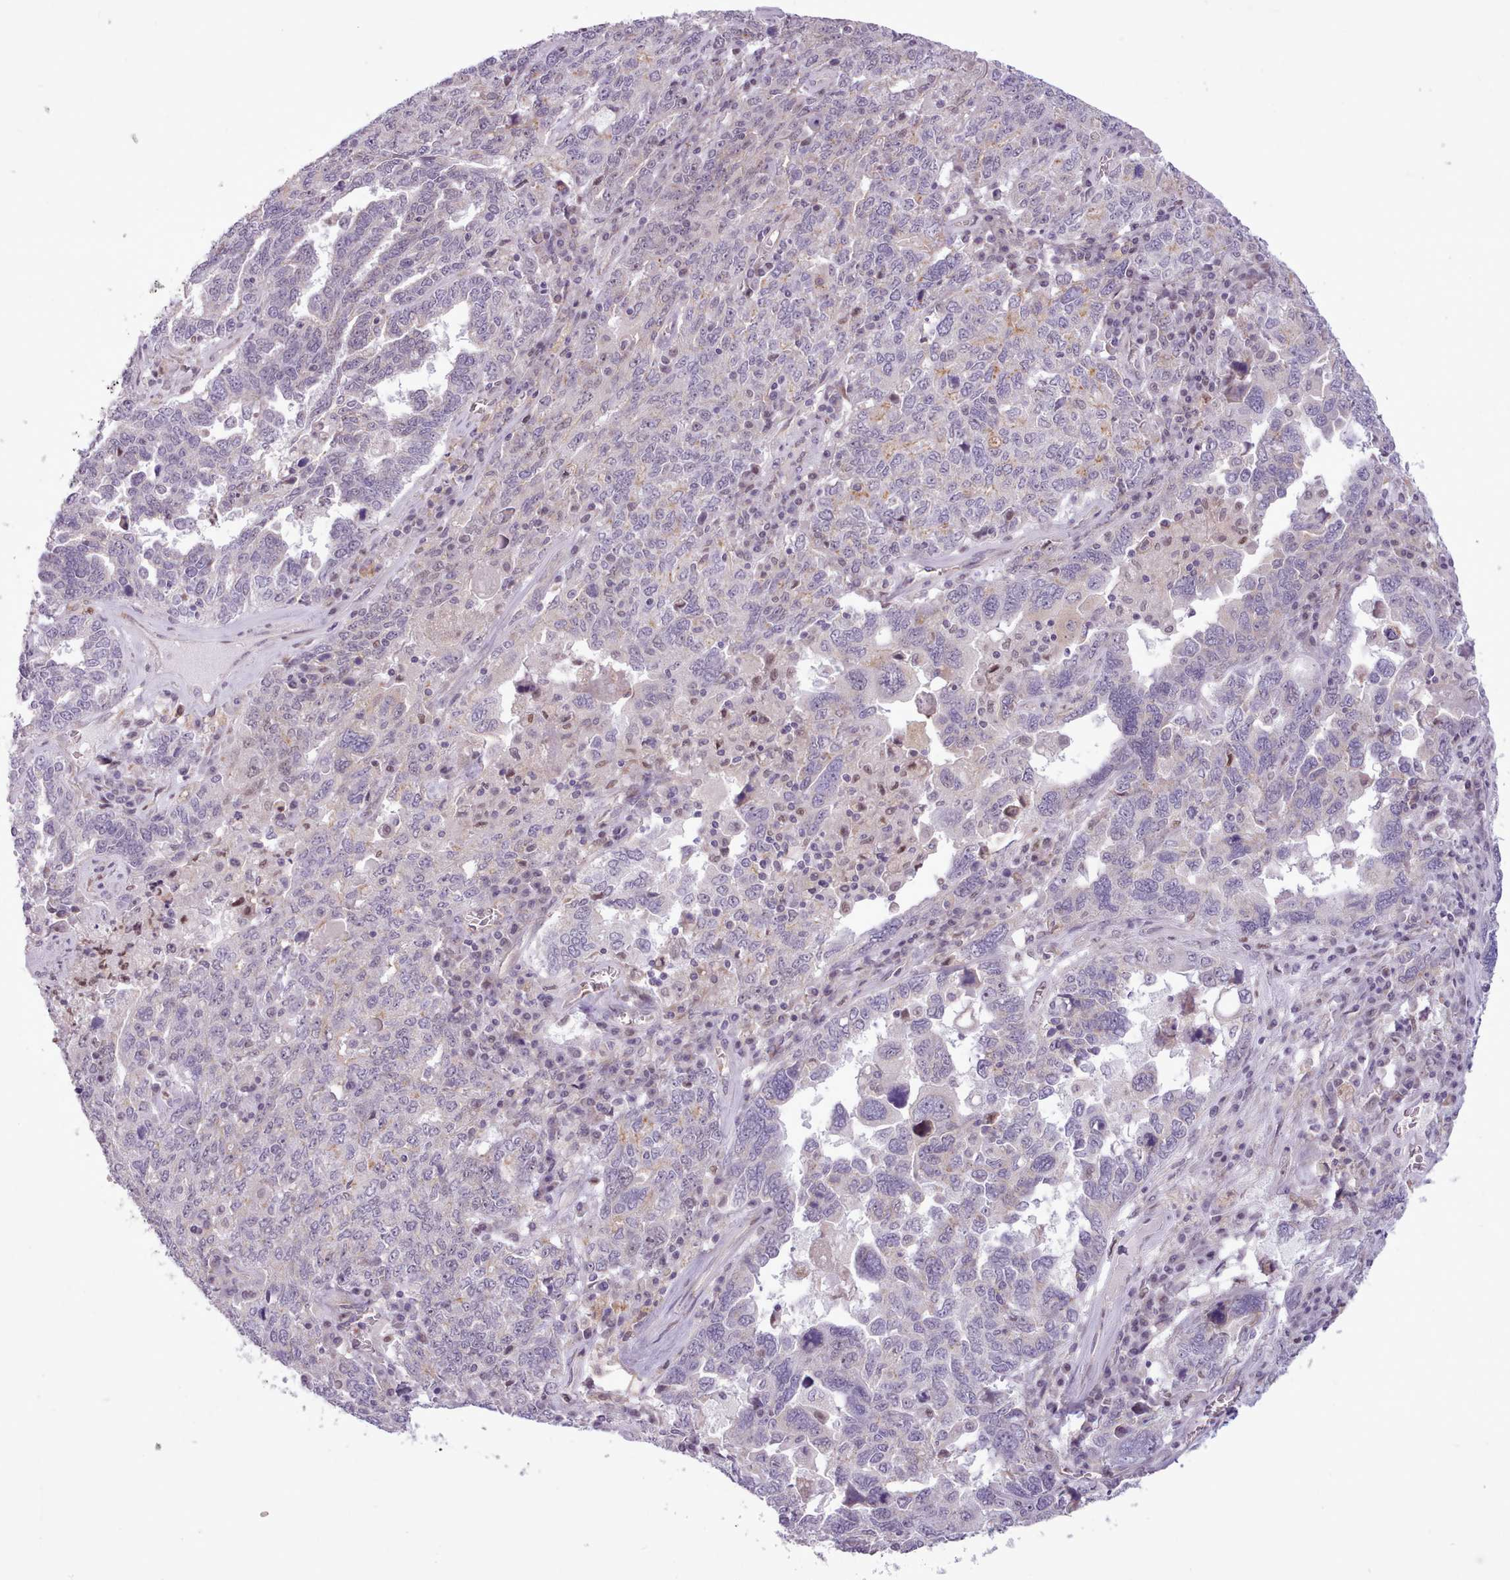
{"staining": {"intensity": "negative", "quantity": "none", "location": "none"}, "tissue": "ovarian cancer", "cell_type": "Tumor cells", "image_type": "cancer", "snomed": [{"axis": "morphology", "description": "Carcinoma, endometroid"}, {"axis": "topography", "description": "Ovary"}], "caption": "This is a histopathology image of immunohistochemistry (IHC) staining of ovarian cancer (endometroid carcinoma), which shows no expression in tumor cells.", "gene": "SLURP1", "patient": {"sex": "female", "age": 62}}